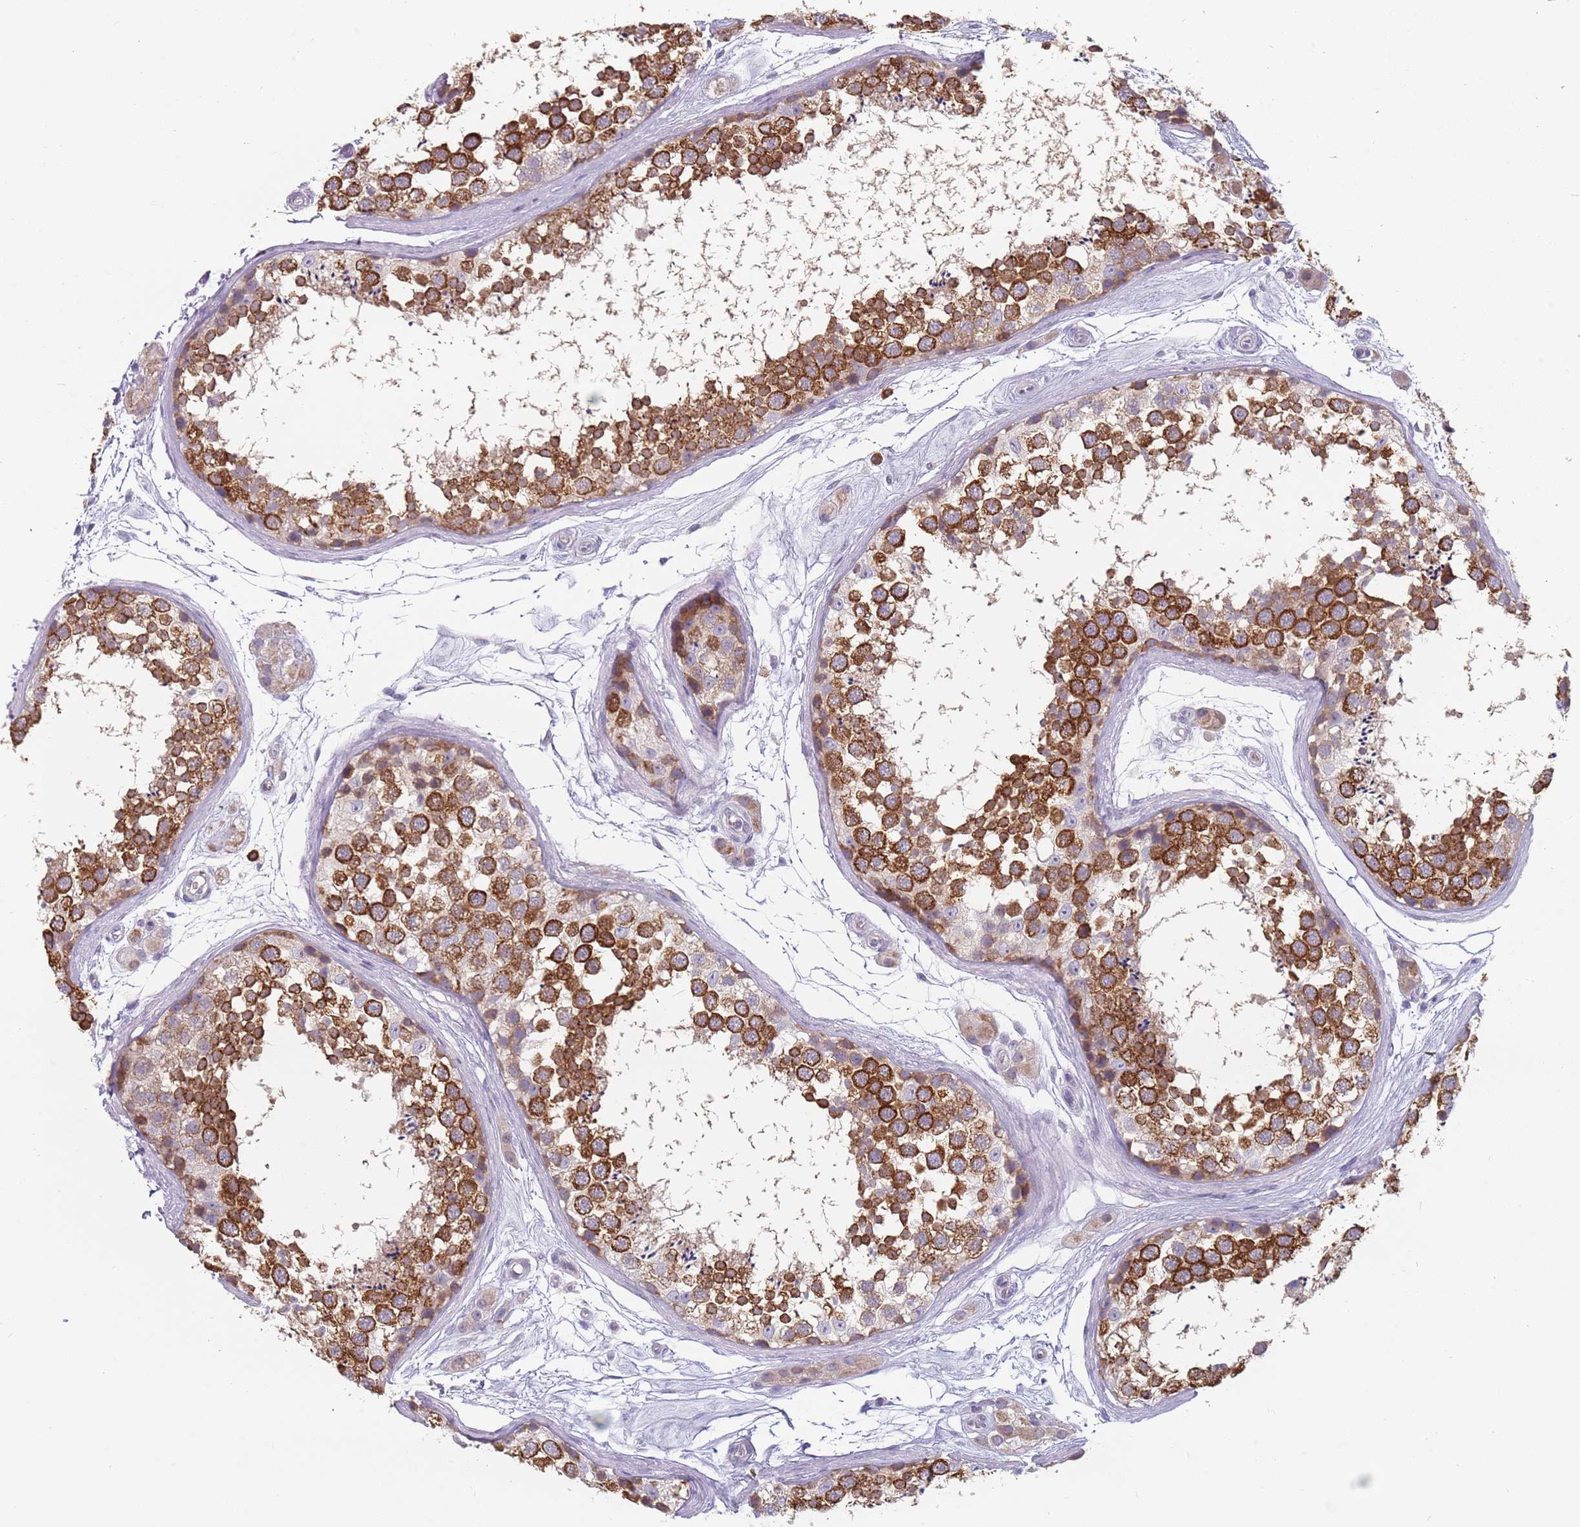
{"staining": {"intensity": "strong", "quantity": ">75%", "location": "cytoplasmic/membranous"}, "tissue": "testis", "cell_type": "Cells in seminiferous ducts", "image_type": "normal", "snomed": [{"axis": "morphology", "description": "Normal tissue, NOS"}, {"axis": "topography", "description": "Testis"}], "caption": "Normal testis was stained to show a protein in brown. There is high levels of strong cytoplasmic/membranous expression in approximately >75% of cells in seminiferous ducts.", "gene": "DDX4", "patient": {"sex": "male", "age": 56}}